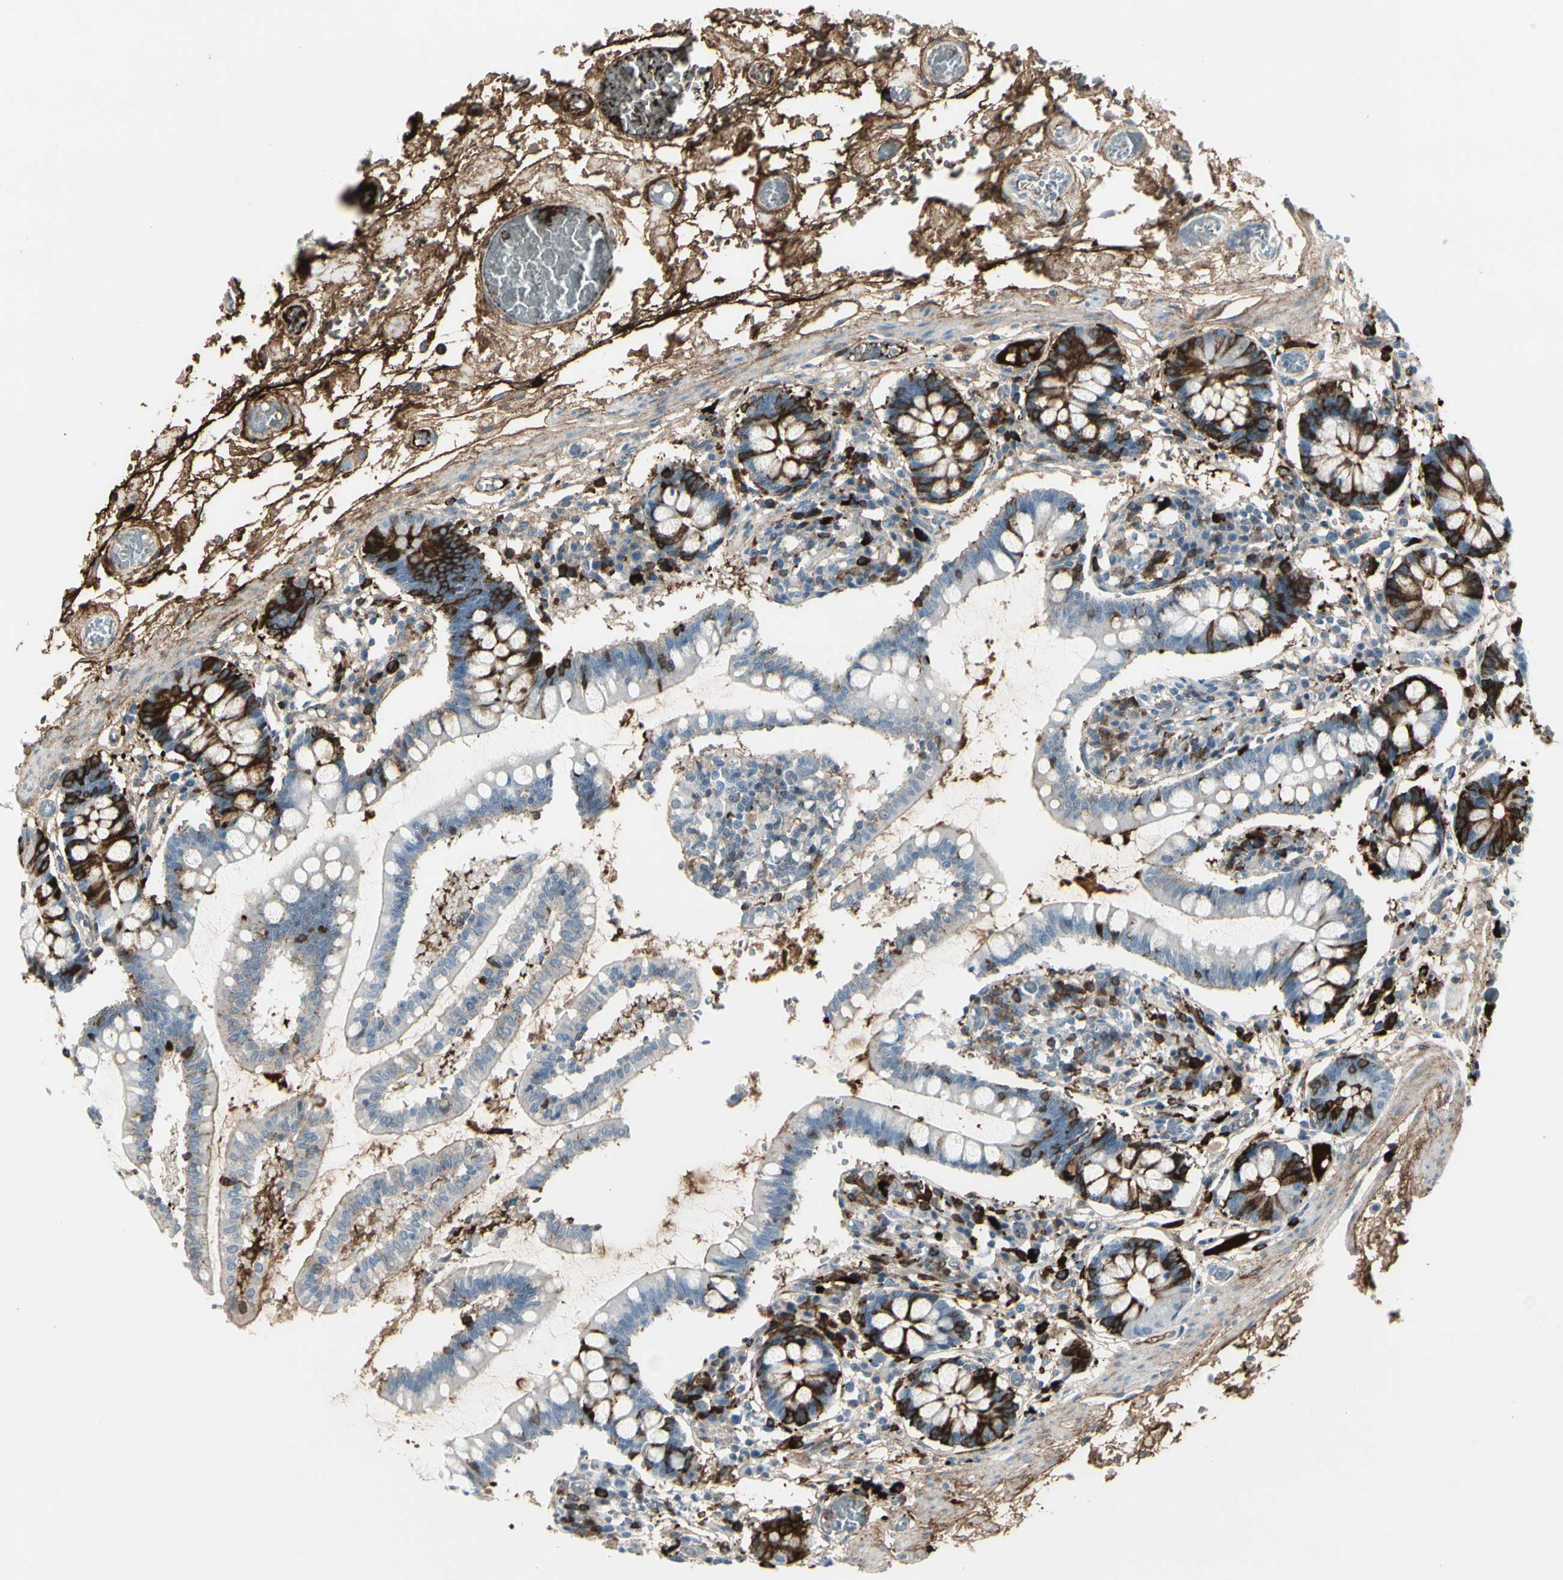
{"staining": {"intensity": "strong", "quantity": "<25%", "location": "cytoplasmic/membranous"}, "tissue": "small intestine", "cell_type": "Glandular cells", "image_type": "normal", "snomed": [{"axis": "morphology", "description": "Normal tissue, NOS"}, {"axis": "topography", "description": "Small intestine"}], "caption": "Unremarkable small intestine shows strong cytoplasmic/membranous staining in approximately <25% of glandular cells The staining was performed using DAB (3,3'-diaminobenzidine) to visualize the protein expression in brown, while the nuclei were stained in blue with hematoxylin (Magnification: 20x)..", "gene": "IGHG1", "patient": {"sex": "female", "age": 61}}